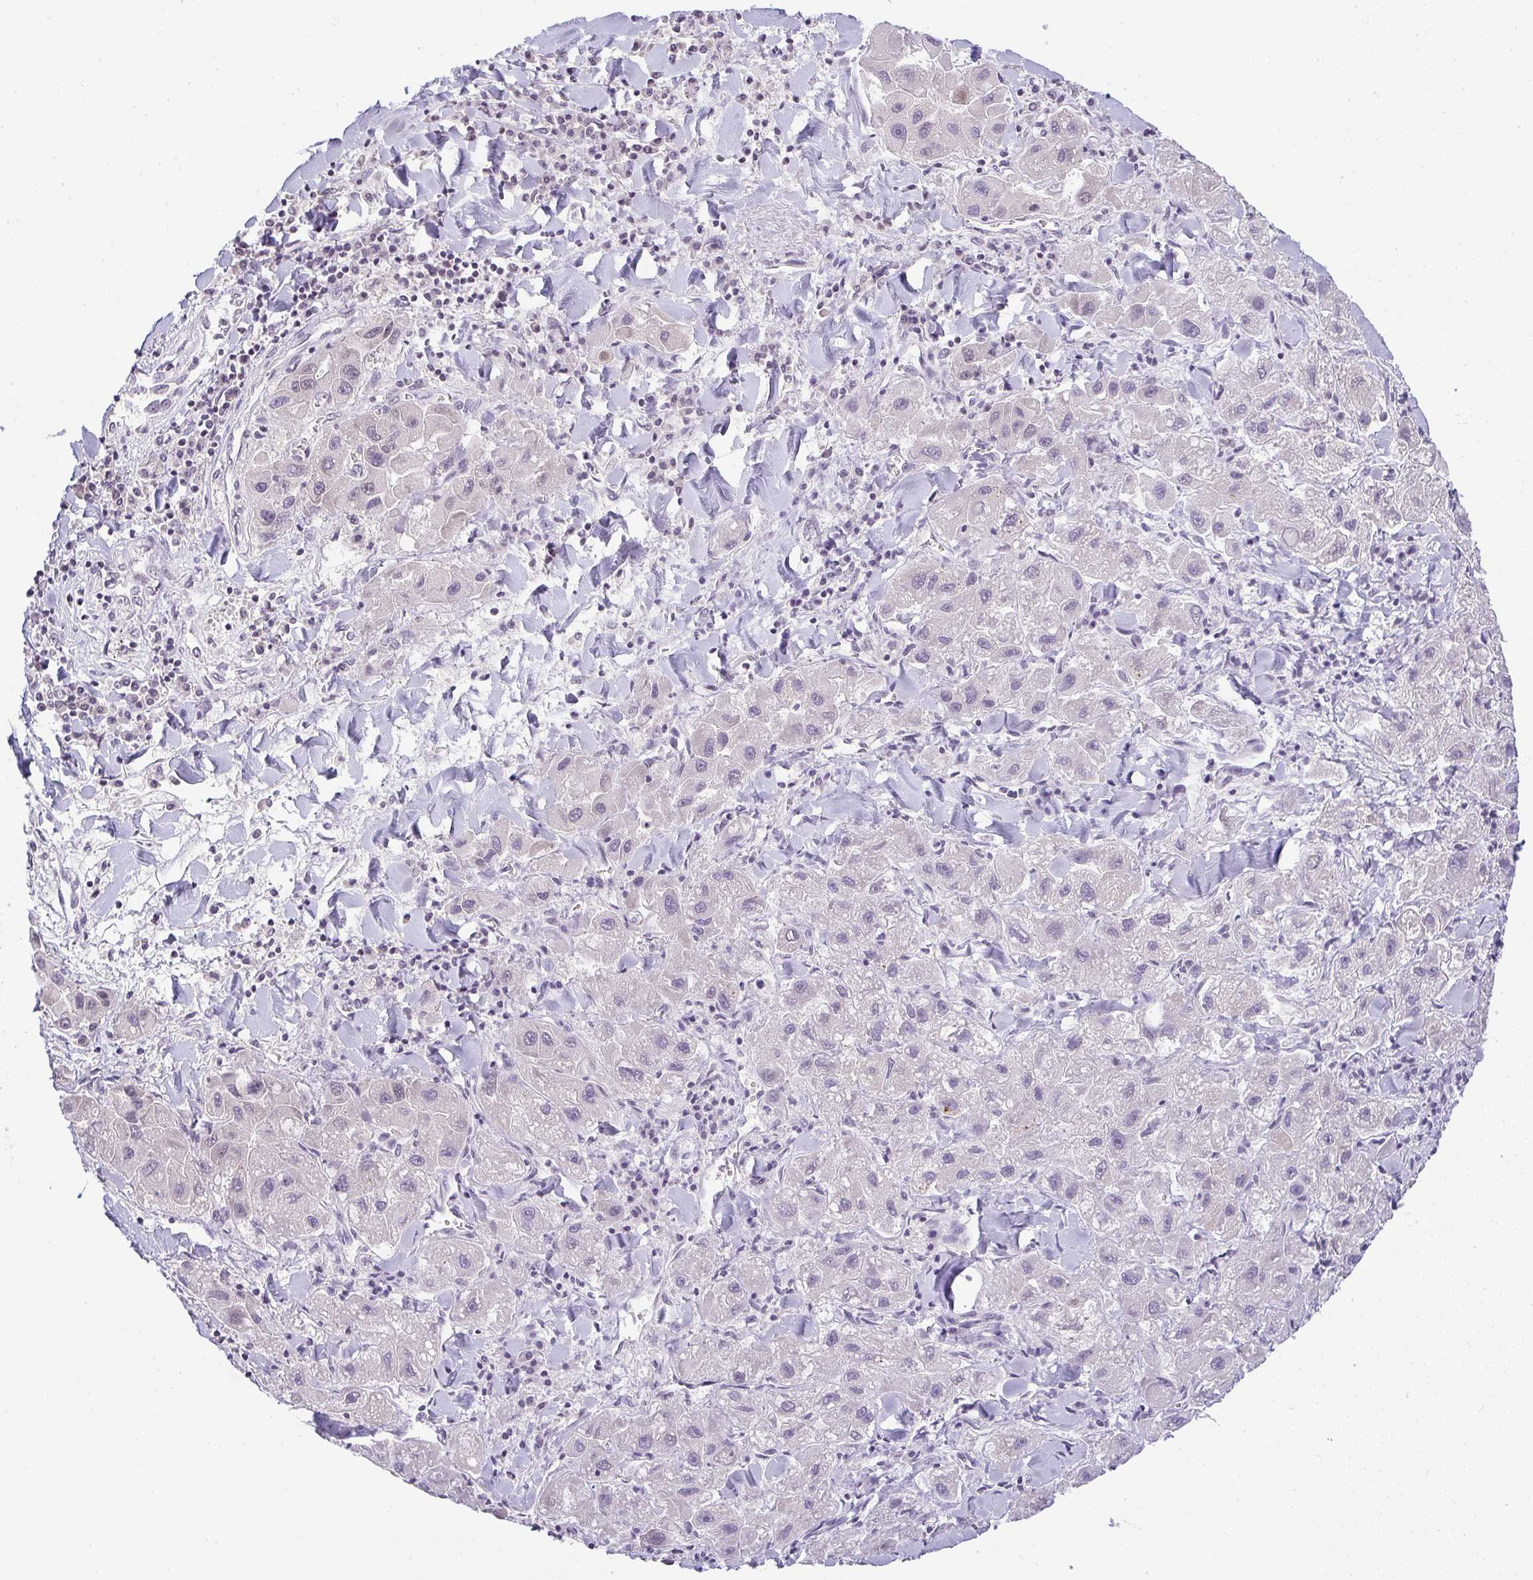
{"staining": {"intensity": "negative", "quantity": "none", "location": "none"}, "tissue": "liver cancer", "cell_type": "Tumor cells", "image_type": "cancer", "snomed": [{"axis": "morphology", "description": "Carcinoma, Hepatocellular, NOS"}, {"axis": "topography", "description": "Liver"}], "caption": "There is no significant positivity in tumor cells of hepatocellular carcinoma (liver).", "gene": "CACNA1S", "patient": {"sex": "male", "age": 24}}